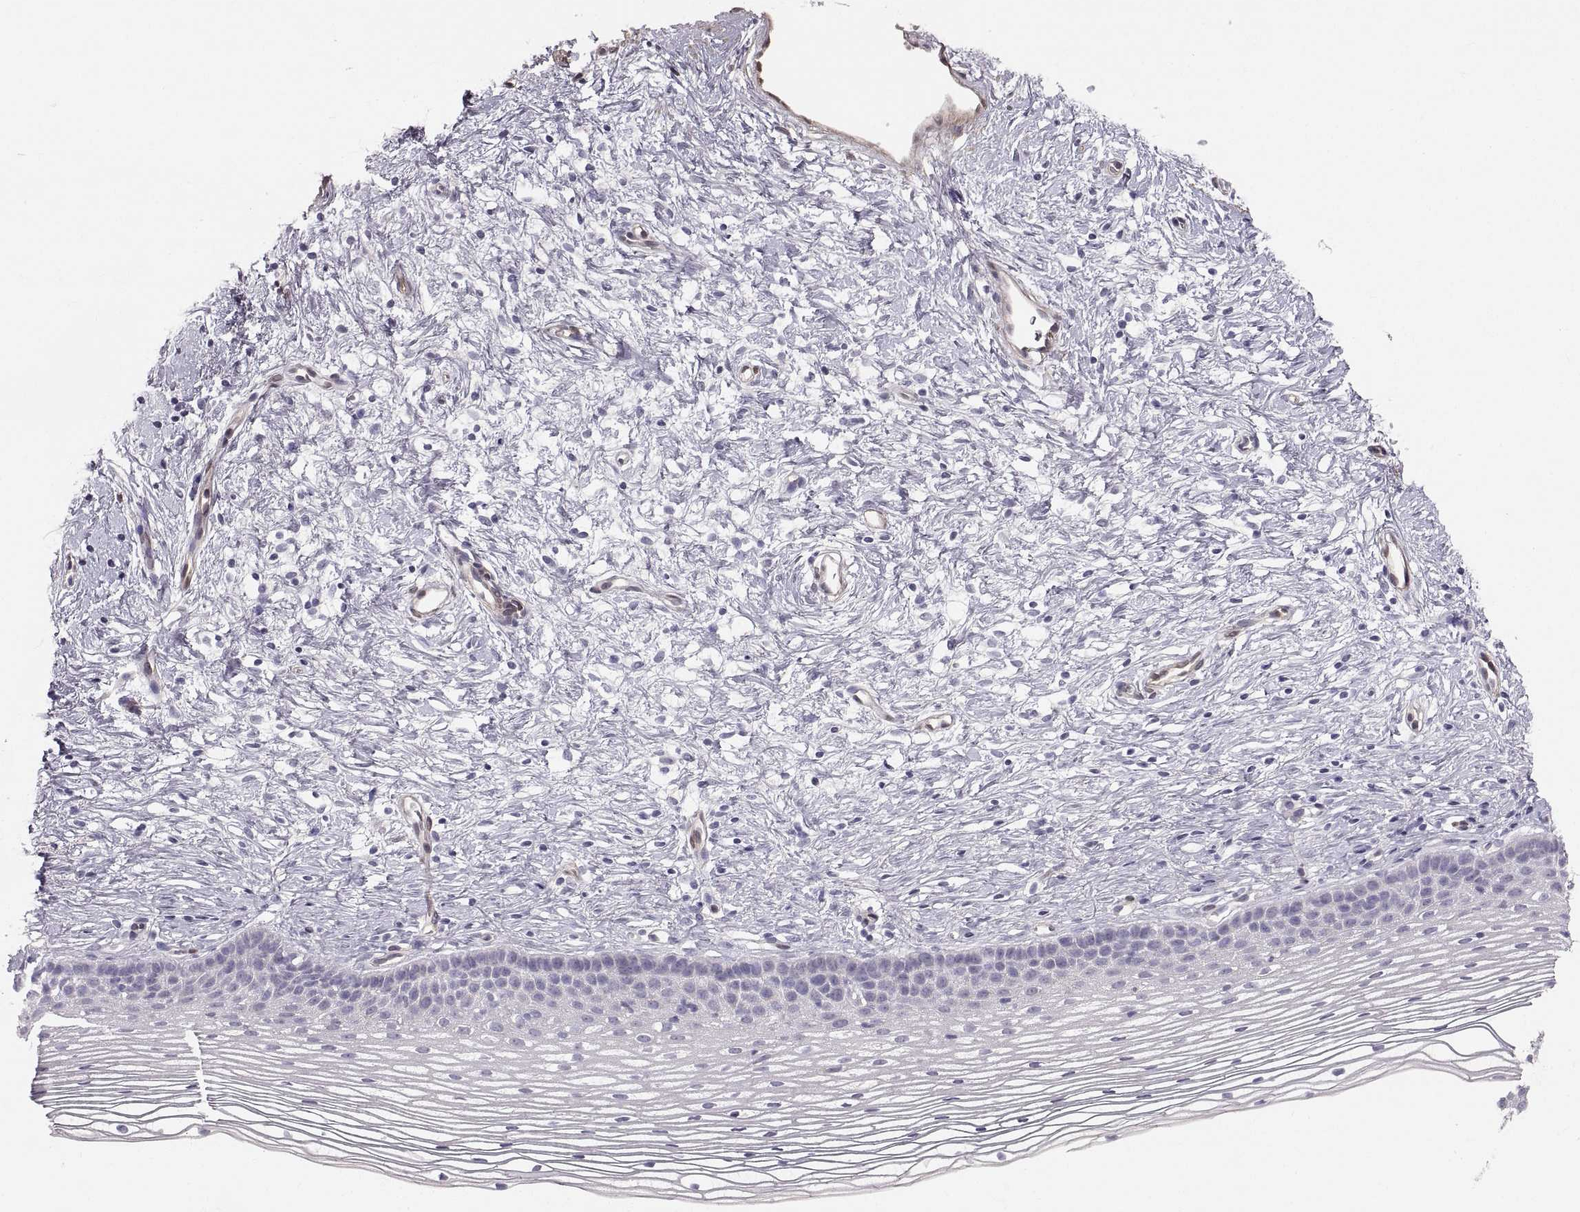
{"staining": {"intensity": "negative", "quantity": "none", "location": "none"}, "tissue": "cervix", "cell_type": "Squamous epithelial cells", "image_type": "normal", "snomed": [{"axis": "morphology", "description": "Normal tissue, NOS"}, {"axis": "topography", "description": "Cervix"}], "caption": "Cervix stained for a protein using immunohistochemistry exhibits no expression squamous epithelial cells.", "gene": "PGM5", "patient": {"sex": "female", "age": 39}}